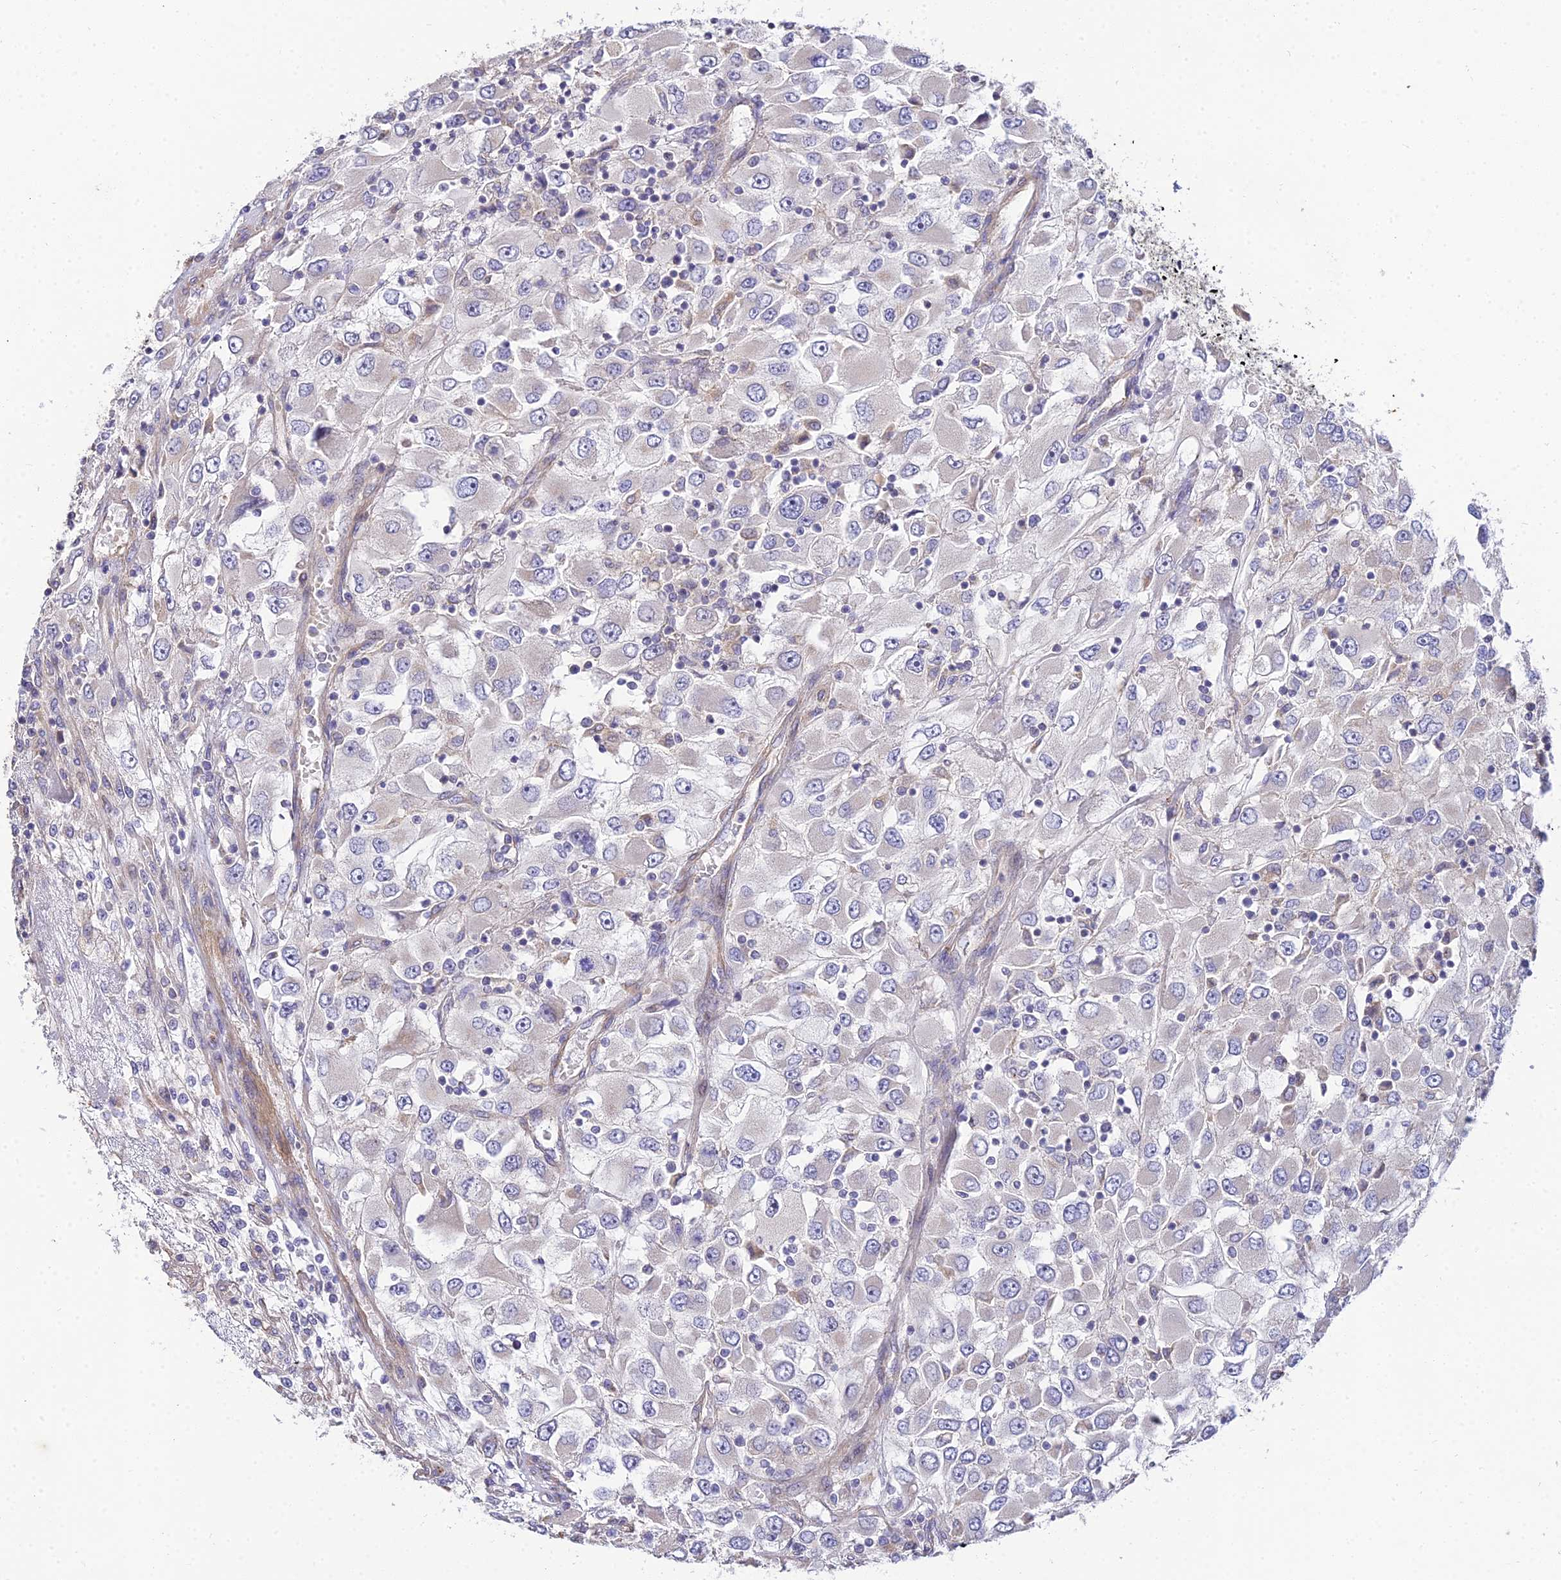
{"staining": {"intensity": "negative", "quantity": "none", "location": "none"}, "tissue": "renal cancer", "cell_type": "Tumor cells", "image_type": "cancer", "snomed": [{"axis": "morphology", "description": "Adenocarcinoma, NOS"}, {"axis": "topography", "description": "Kidney"}], "caption": "The immunohistochemistry micrograph has no significant expression in tumor cells of renal cancer tissue.", "gene": "ARL8B", "patient": {"sex": "female", "age": 52}}